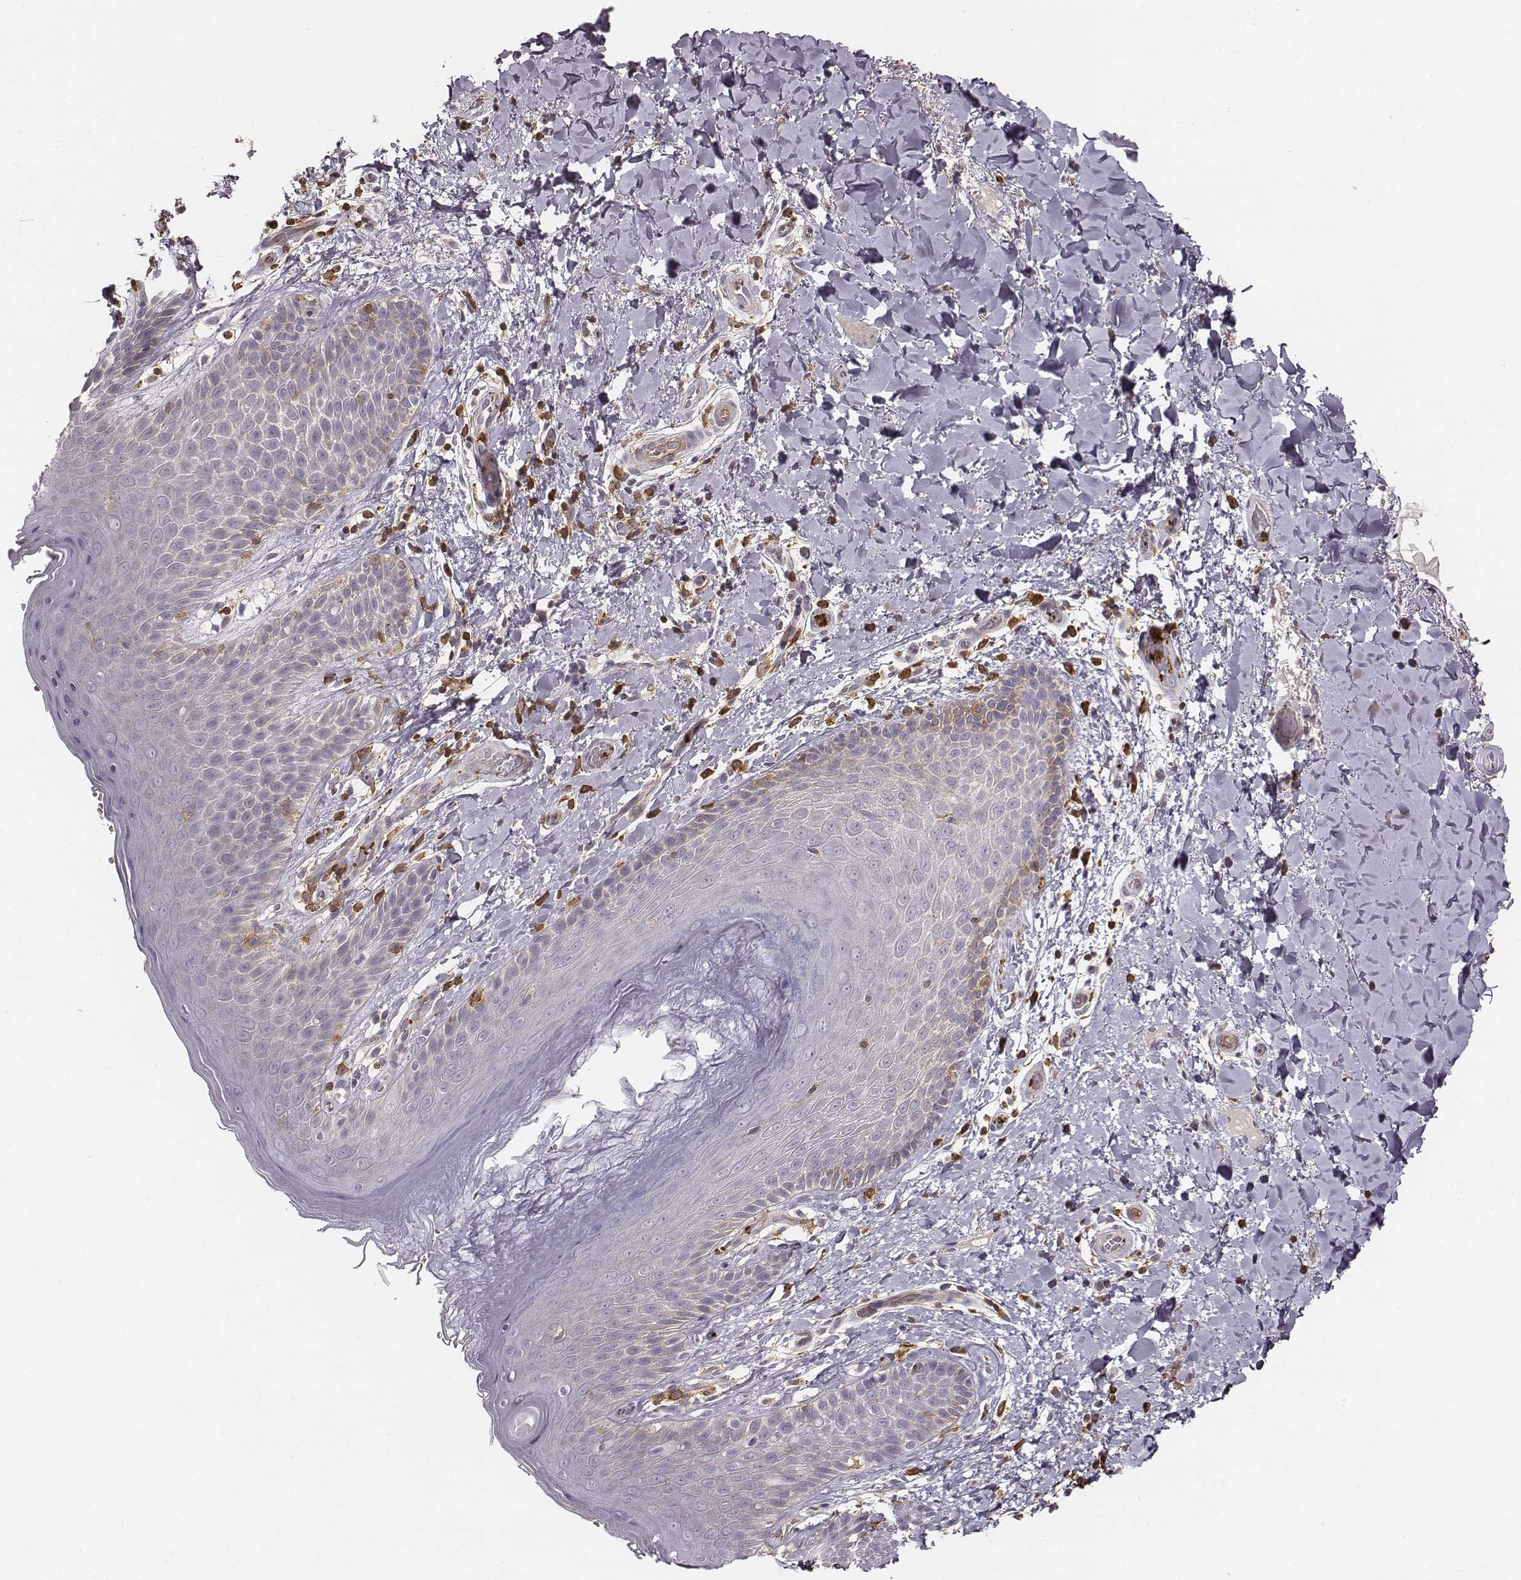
{"staining": {"intensity": "negative", "quantity": "none", "location": "none"}, "tissue": "skin", "cell_type": "Epidermal cells", "image_type": "normal", "snomed": [{"axis": "morphology", "description": "Normal tissue, NOS"}, {"axis": "topography", "description": "Anal"}], "caption": "Protein analysis of normal skin shows no significant positivity in epidermal cells. The staining was performed using DAB to visualize the protein expression in brown, while the nuclei were stained in blue with hematoxylin (Magnification: 20x).", "gene": "ZYX", "patient": {"sex": "male", "age": 36}}